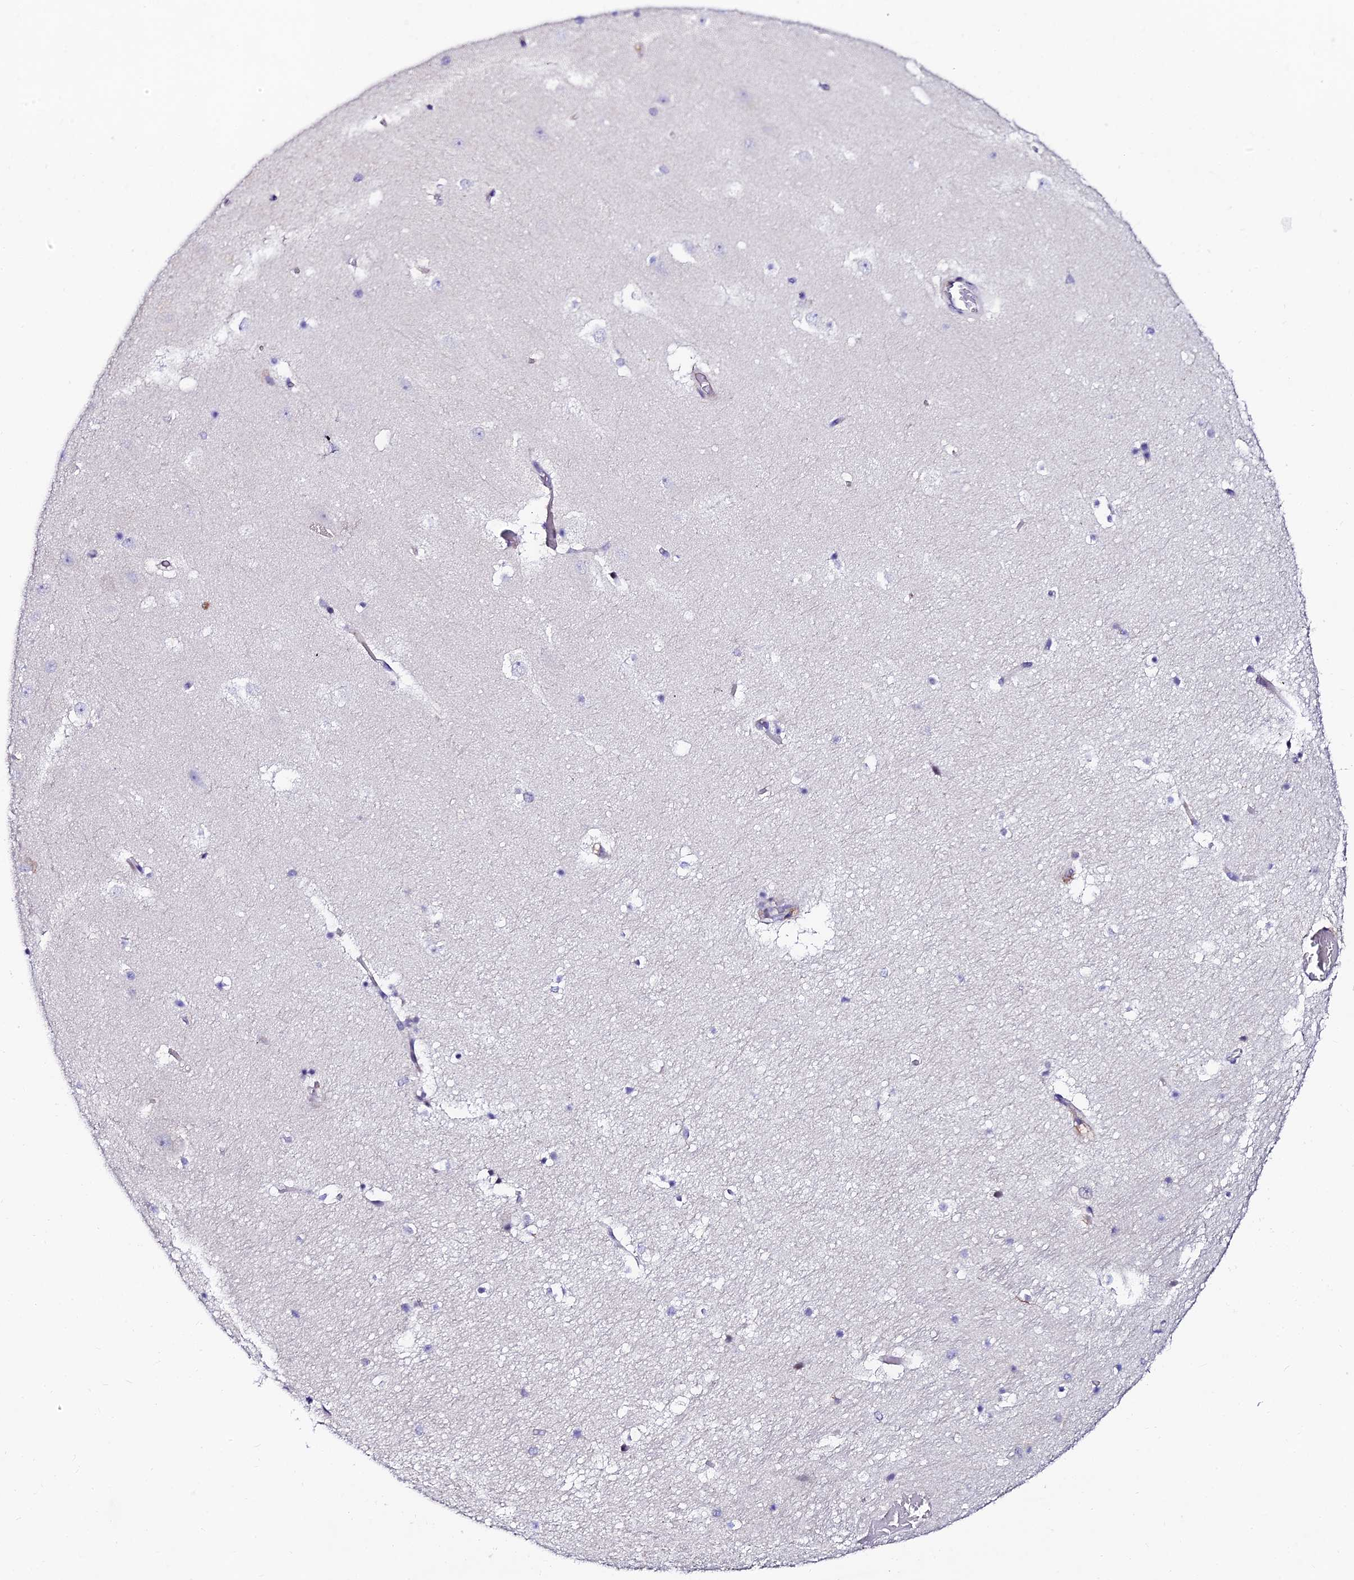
{"staining": {"intensity": "negative", "quantity": "none", "location": "none"}, "tissue": "hippocampus", "cell_type": "Glial cells", "image_type": "normal", "snomed": [{"axis": "morphology", "description": "Normal tissue, NOS"}, {"axis": "topography", "description": "Hippocampus"}], "caption": "Immunohistochemistry micrograph of normal hippocampus: human hippocampus stained with DAB (3,3'-diaminobenzidine) demonstrates no significant protein expression in glial cells.", "gene": "TRIM24", "patient": {"sex": "female", "age": 52}}